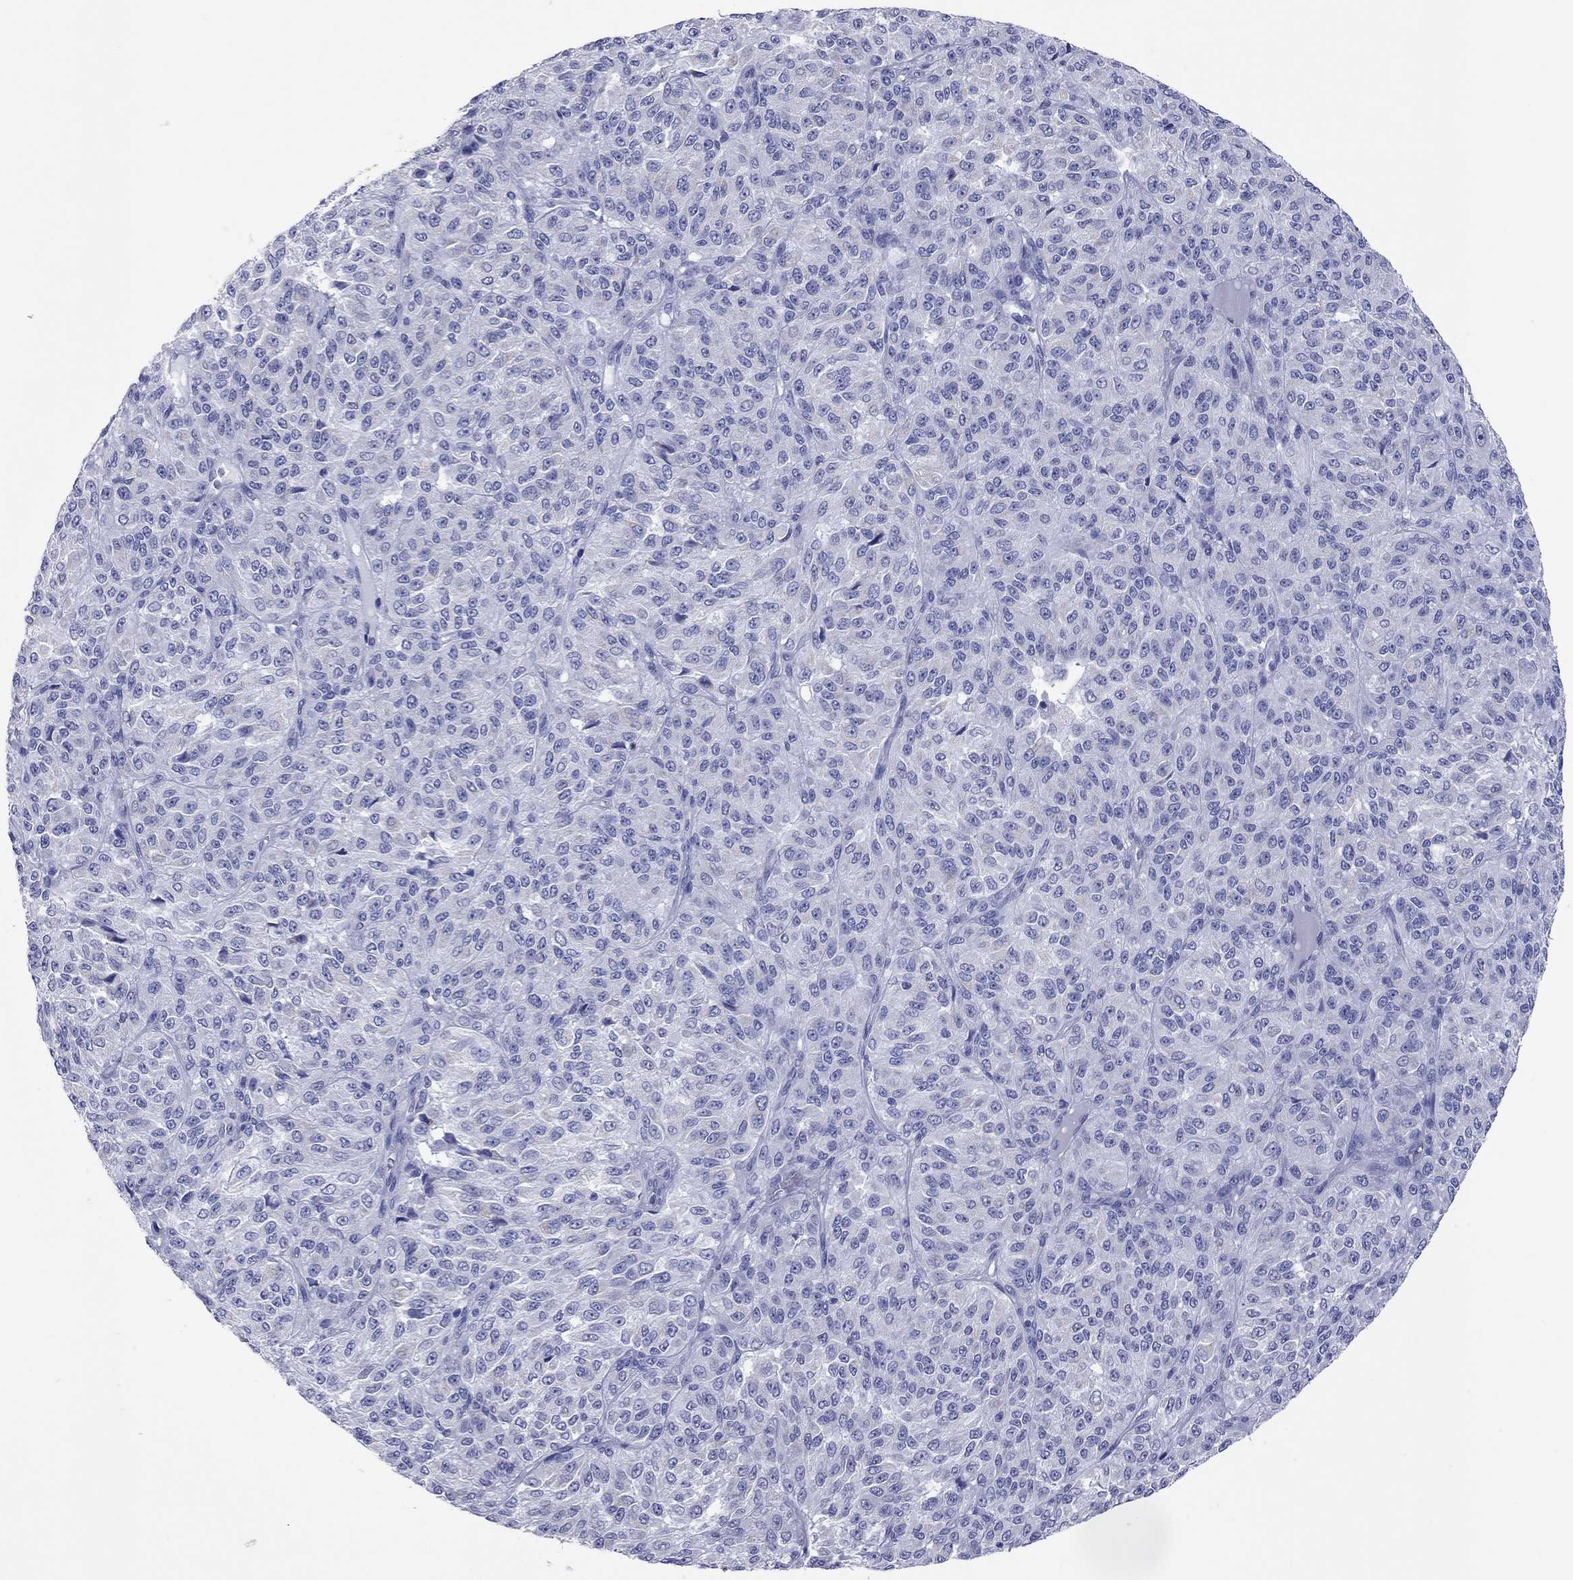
{"staining": {"intensity": "negative", "quantity": "none", "location": "none"}, "tissue": "melanoma", "cell_type": "Tumor cells", "image_type": "cancer", "snomed": [{"axis": "morphology", "description": "Malignant melanoma, Metastatic site"}, {"axis": "topography", "description": "Brain"}], "caption": "Immunohistochemistry photomicrograph of neoplastic tissue: melanoma stained with DAB (3,3'-diaminobenzidine) reveals no significant protein staining in tumor cells.", "gene": "VSIG10", "patient": {"sex": "female", "age": 56}}